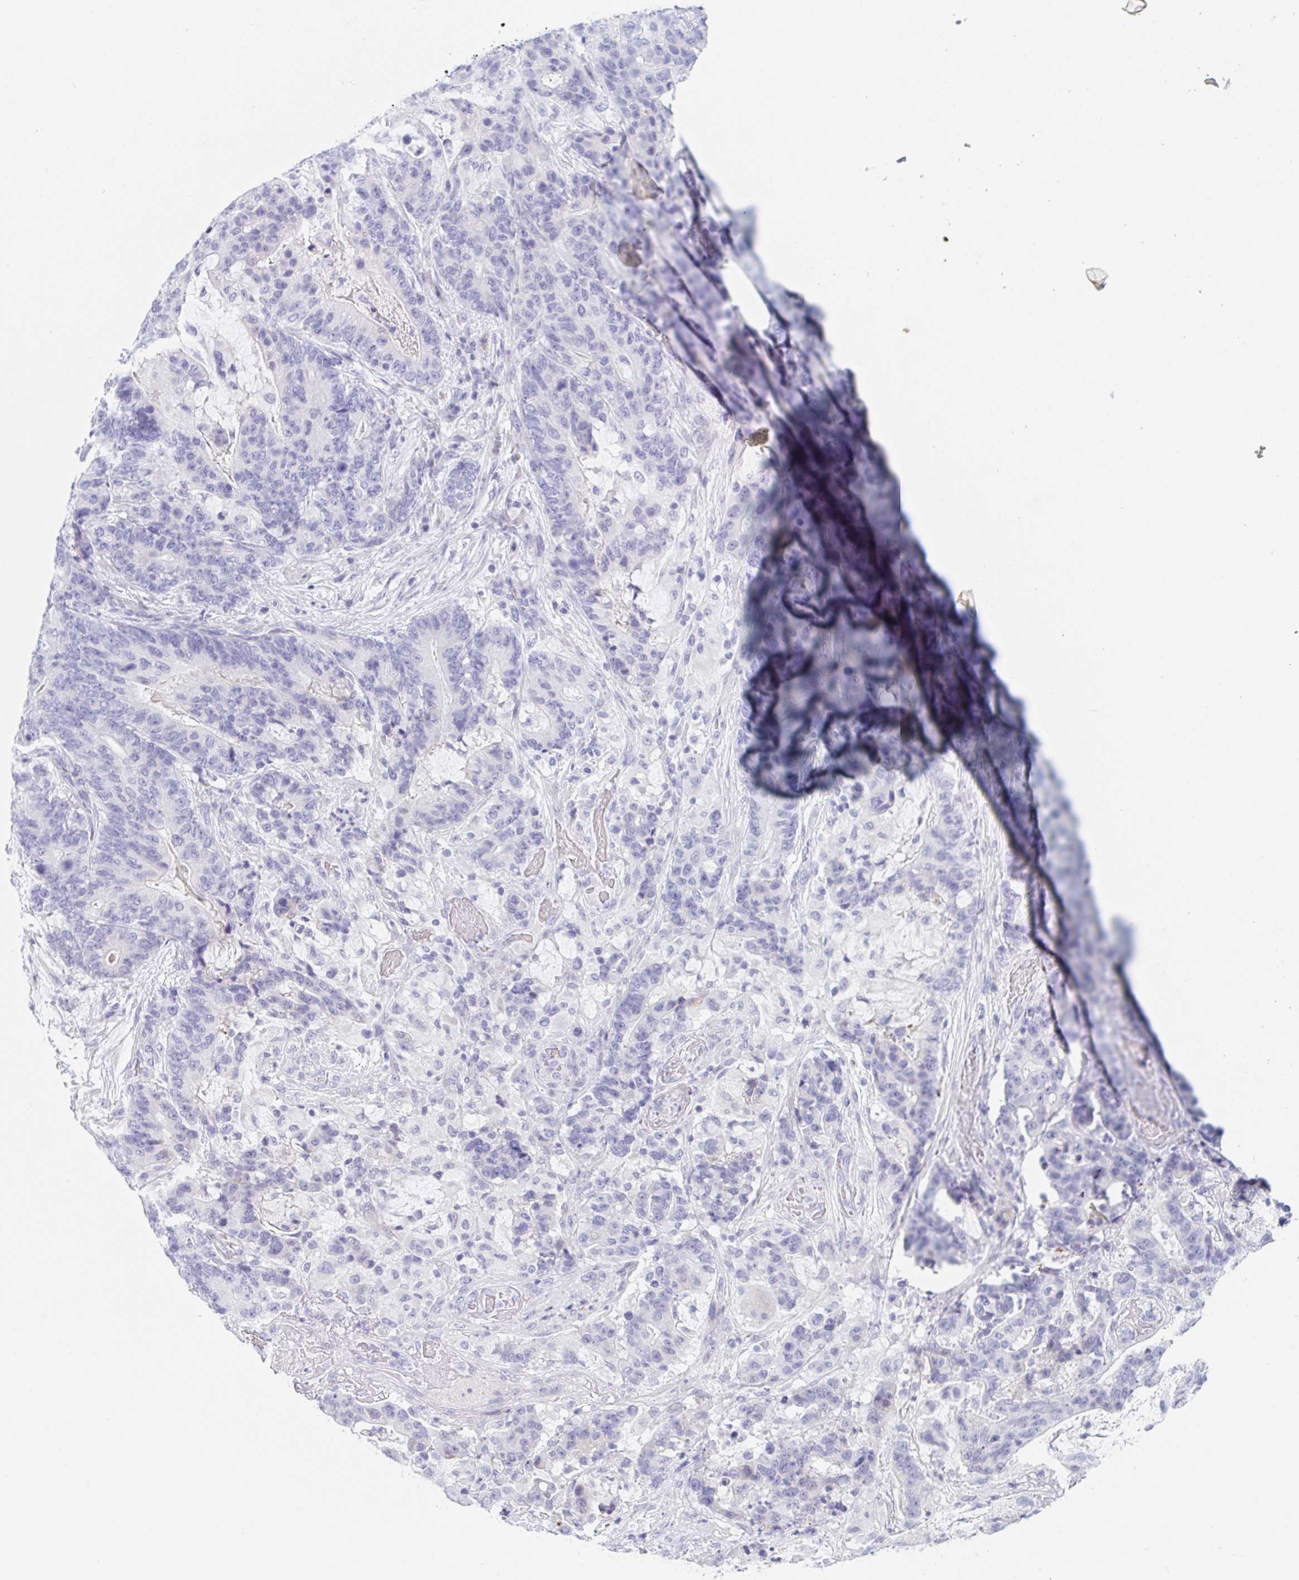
{"staining": {"intensity": "negative", "quantity": "none", "location": "none"}, "tissue": "stomach cancer", "cell_type": "Tumor cells", "image_type": "cancer", "snomed": [{"axis": "morphology", "description": "Normal tissue, NOS"}, {"axis": "morphology", "description": "Adenocarcinoma, NOS"}, {"axis": "topography", "description": "Stomach"}], "caption": "Stomach adenocarcinoma was stained to show a protein in brown. There is no significant expression in tumor cells. The staining is performed using DAB (3,3'-diaminobenzidine) brown chromogen with nuclei counter-stained in using hematoxylin.", "gene": "KLK8", "patient": {"sex": "female", "age": 64}}